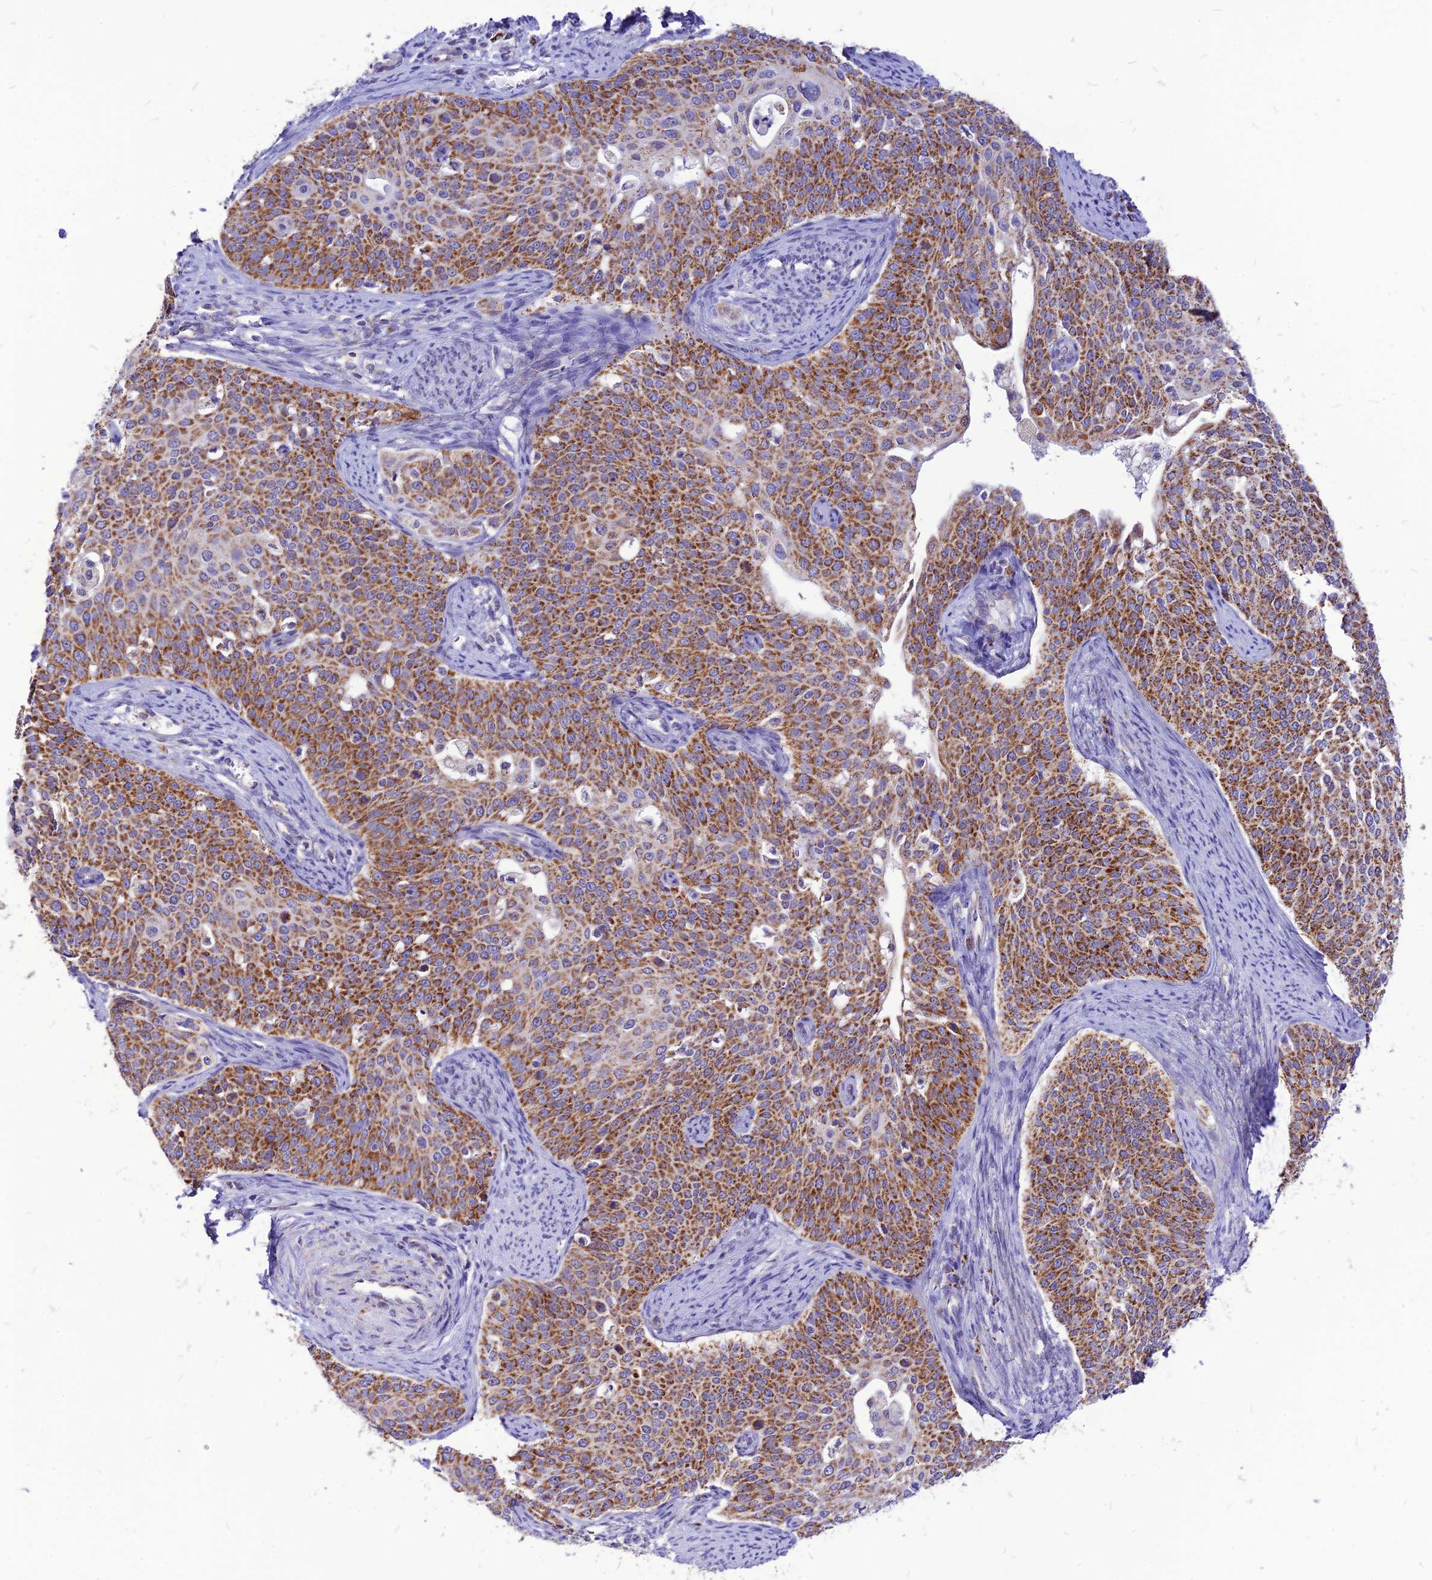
{"staining": {"intensity": "strong", "quantity": ">75%", "location": "cytoplasmic/membranous"}, "tissue": "cervical cancer", "cell_type": "Tumor cells", "image_type": "cancer", "snomed": [{"axis": "morphology", "description": "Squamous cell carcinoma, NOS"}, {"axis": "topography", "description": "Cervix"}], "caption": "Cervical cancer (squamous cell carcinoma) stained with DAB immunohistochemistry (IHC) exhibits high levels of strong cytoplasmic/membranous staining in about >75% of tumor cells.", "gene": "ECI1", "patient": {"sex": "female", "age": 44}}